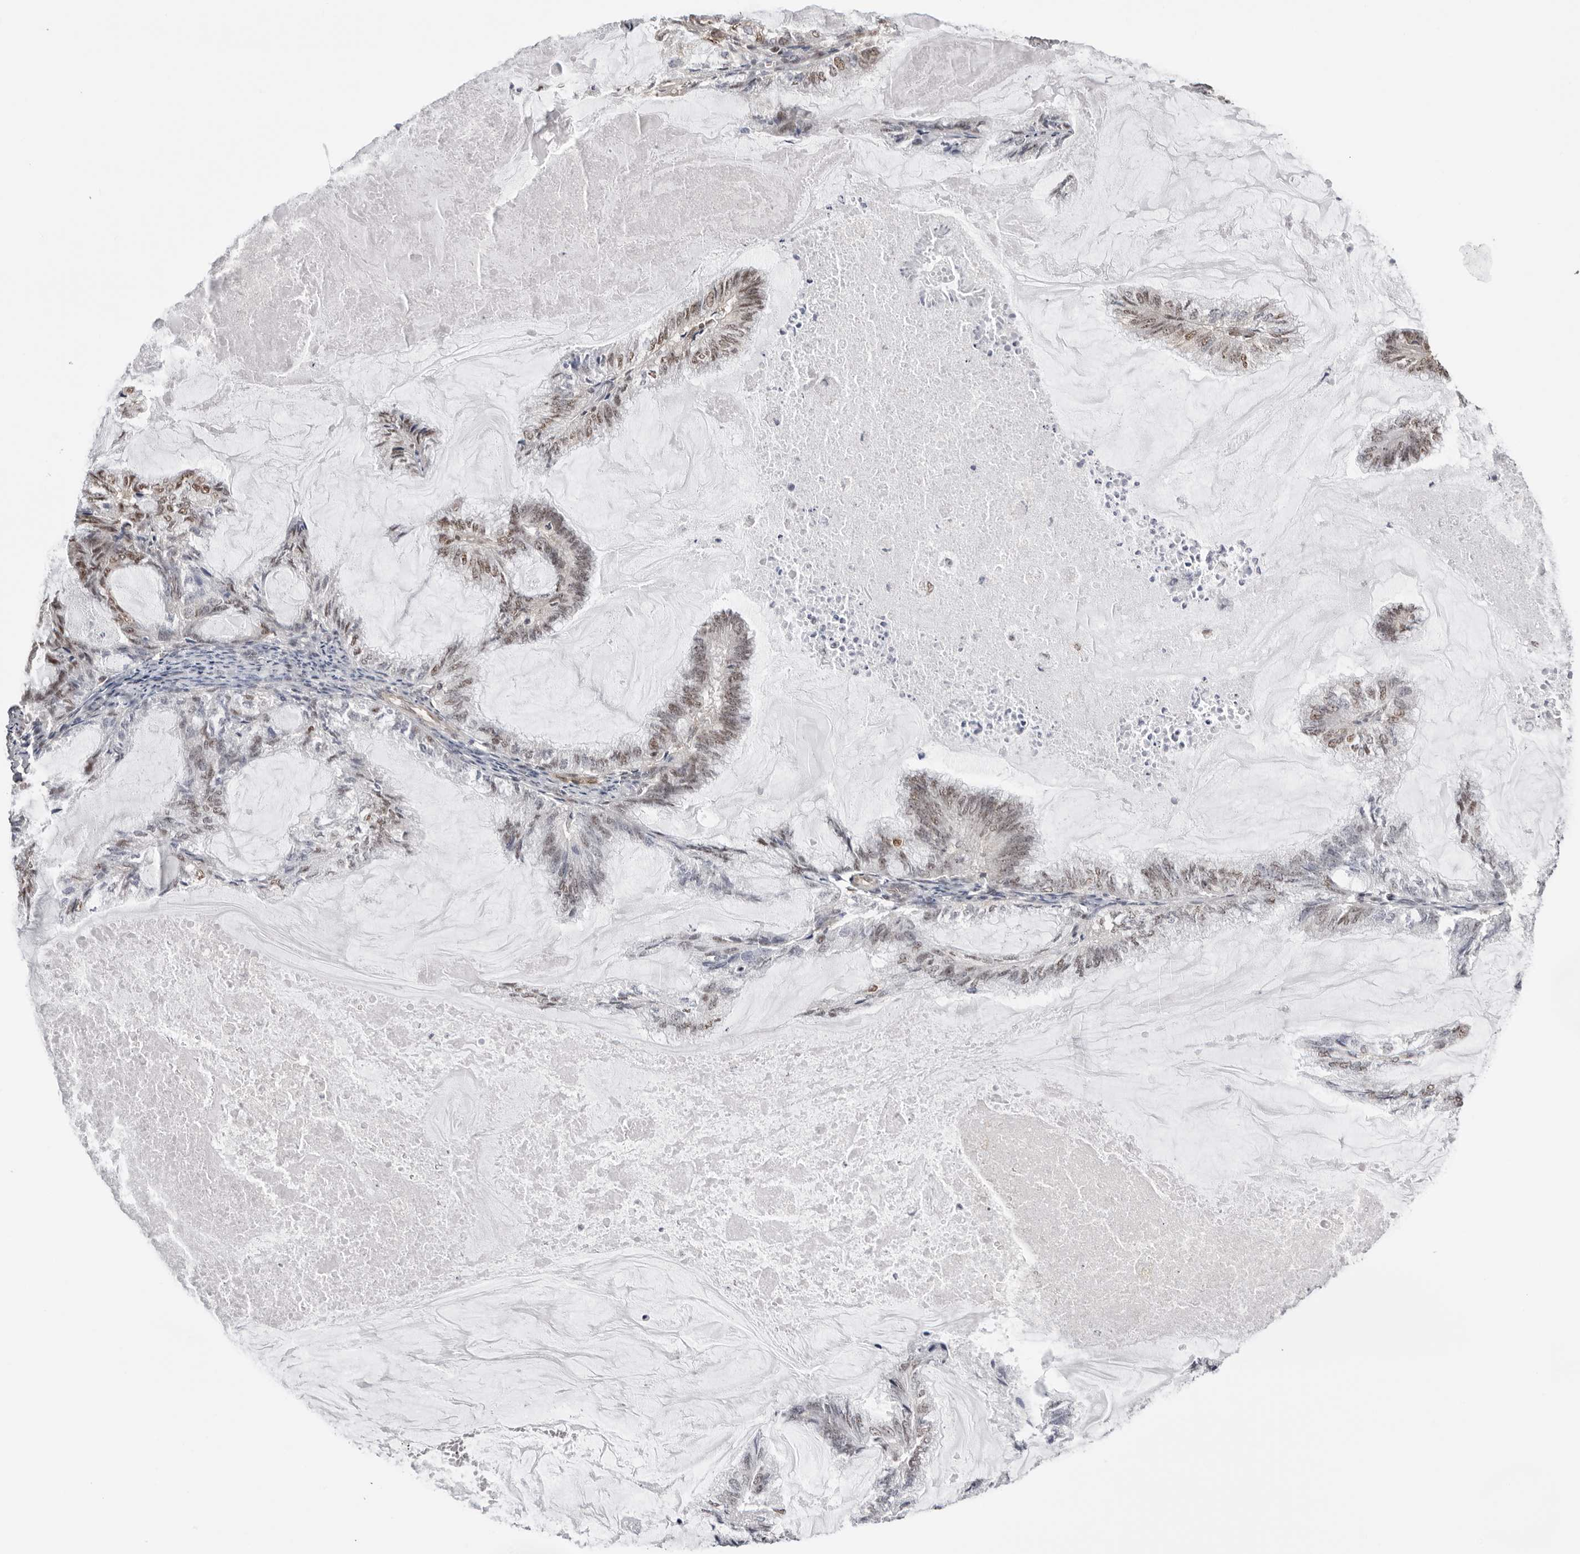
{"staining": {"intensity": "weak", "quantity": "25%-75%", "location": "nuclear"}, "tissue": "endometrial cancer", "cell_type": "Tumor cells", "image_type": "cancer", "snomed": [{"axis": "morphology", "description": "Adenocarcinoma, NOS"}, {"axis": "topography", "description": "Endometrium"}], "caption": "Immunohistochemical staining of adenocarcinoma (endometrial) demonstrates weak nuclear protein expression in about 25%-75% of tumor cells.", "gene": "SDE2", "patient": {"sex": "female", "age": 86}}